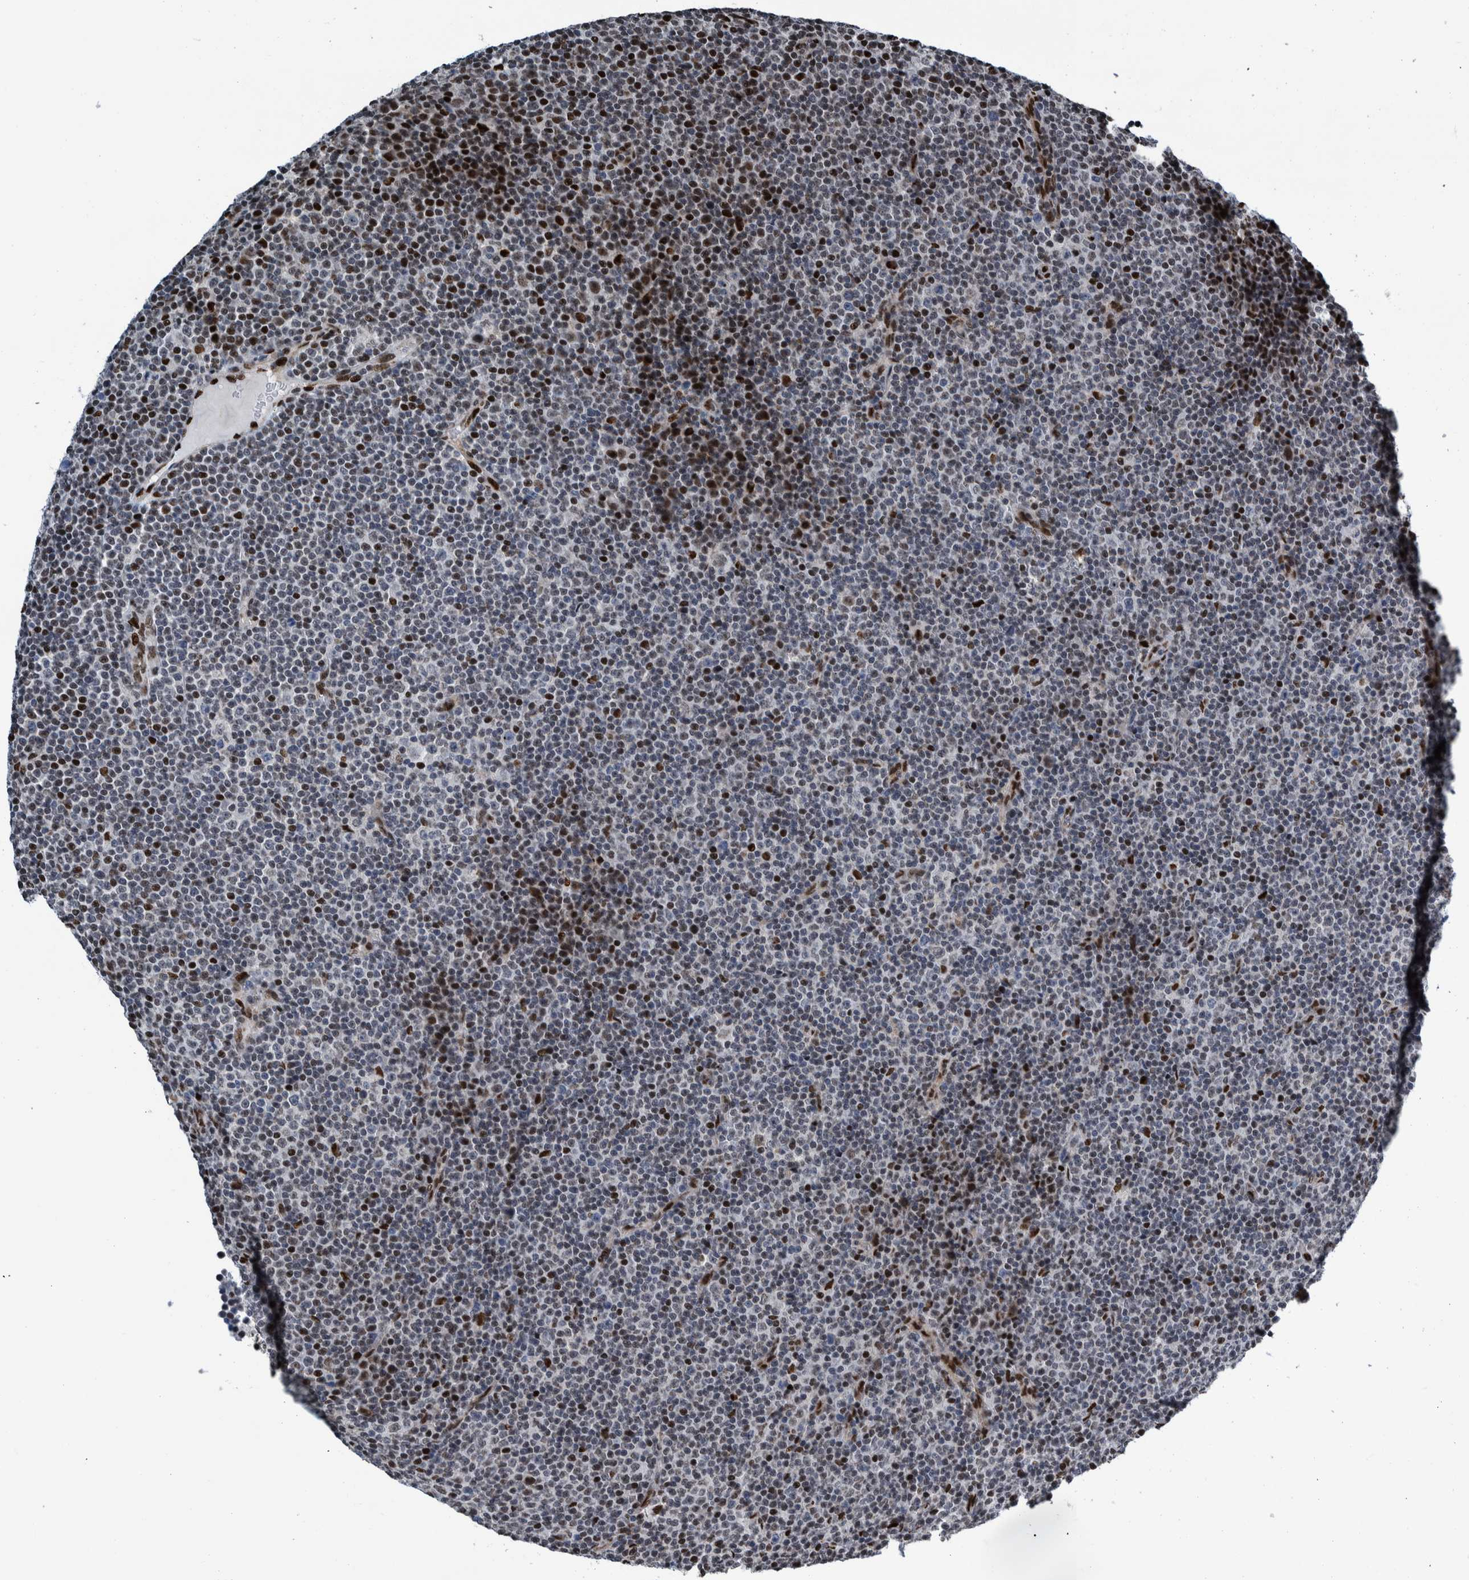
{"staining": {"intensity": "strong", "quantity": "<25%", "location": "nuclear"}, "tissue": "lymphoma", "cell_type": "Tumor cells", "image_type": "cancer", "snomed": [{"axis": "morphology", "description": "Malignant lymphoma, non-Hodgkin's type, Low grade"}, {"axis": "topography", "description": "Lymph node"}], "caption": "Brown immunohistochemical staining in human low-grade malignant lymphoma, non-Hodgkin's type displays strong nuclear positivity in approximately <25% of tumor cells.", "gene": "HEATR9", "patient": {"sex": "female", "age": 67}}